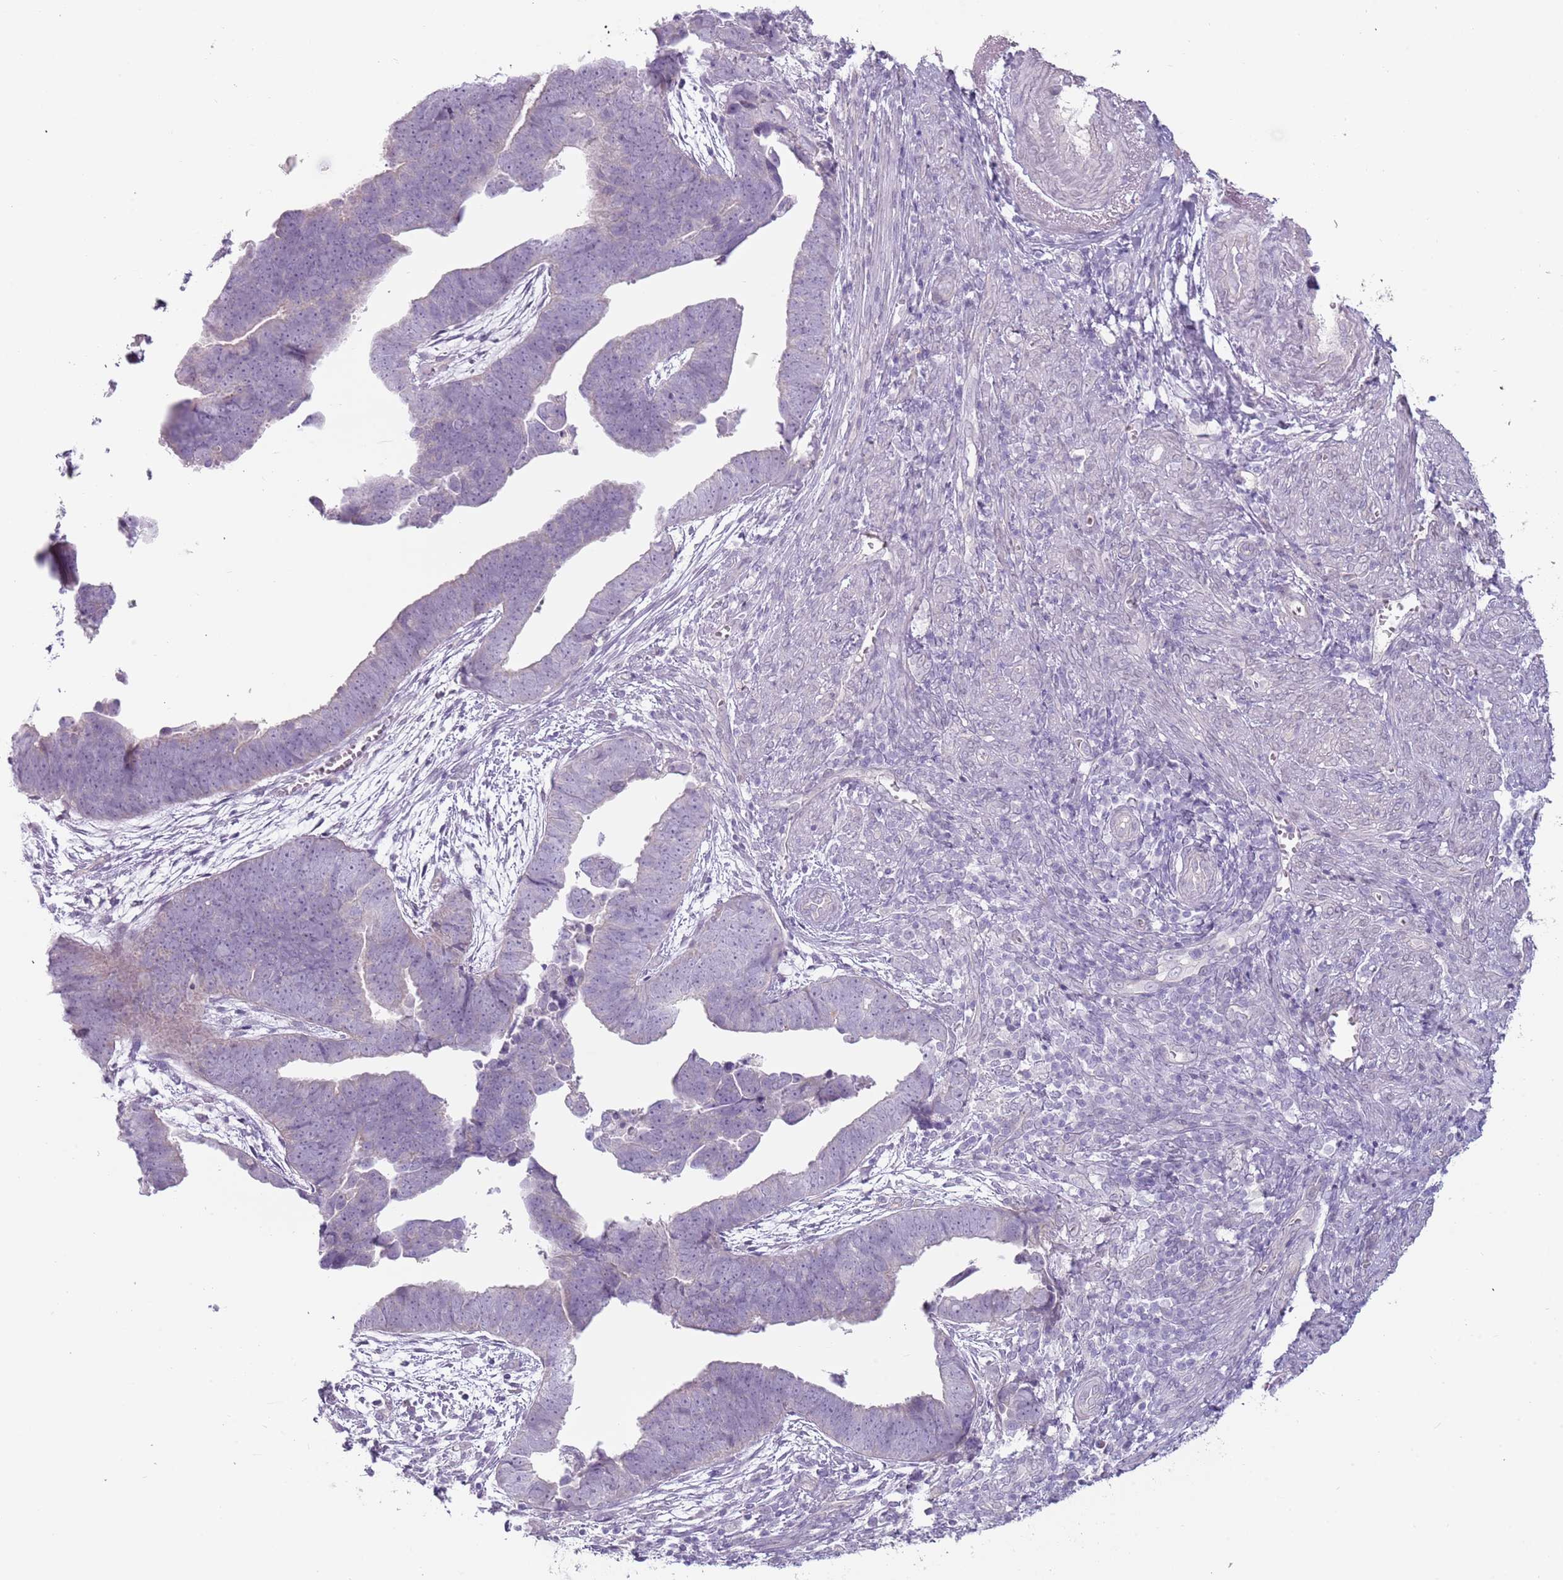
{"staining": {"intensity": "negative", "quantity": "none", "location": "none"}, "tissue": "endometrial cancer", "cell_type": "Tumor cells", "image_type": "cancer", "snomed": [{"axis": "morphology", "description": "Adenocarcinoma, NOS"}, {"axis": "topography", "description": "Endometrium"}], "caption": "IHC of human endometrial adenocarcinoma shows no staining in tumor cells. (Immunohistochemistry (ihc), brightfield microscopy, high magnification).", "gene": "RFX2", "patient": {"sex": "female", "age": 75}}